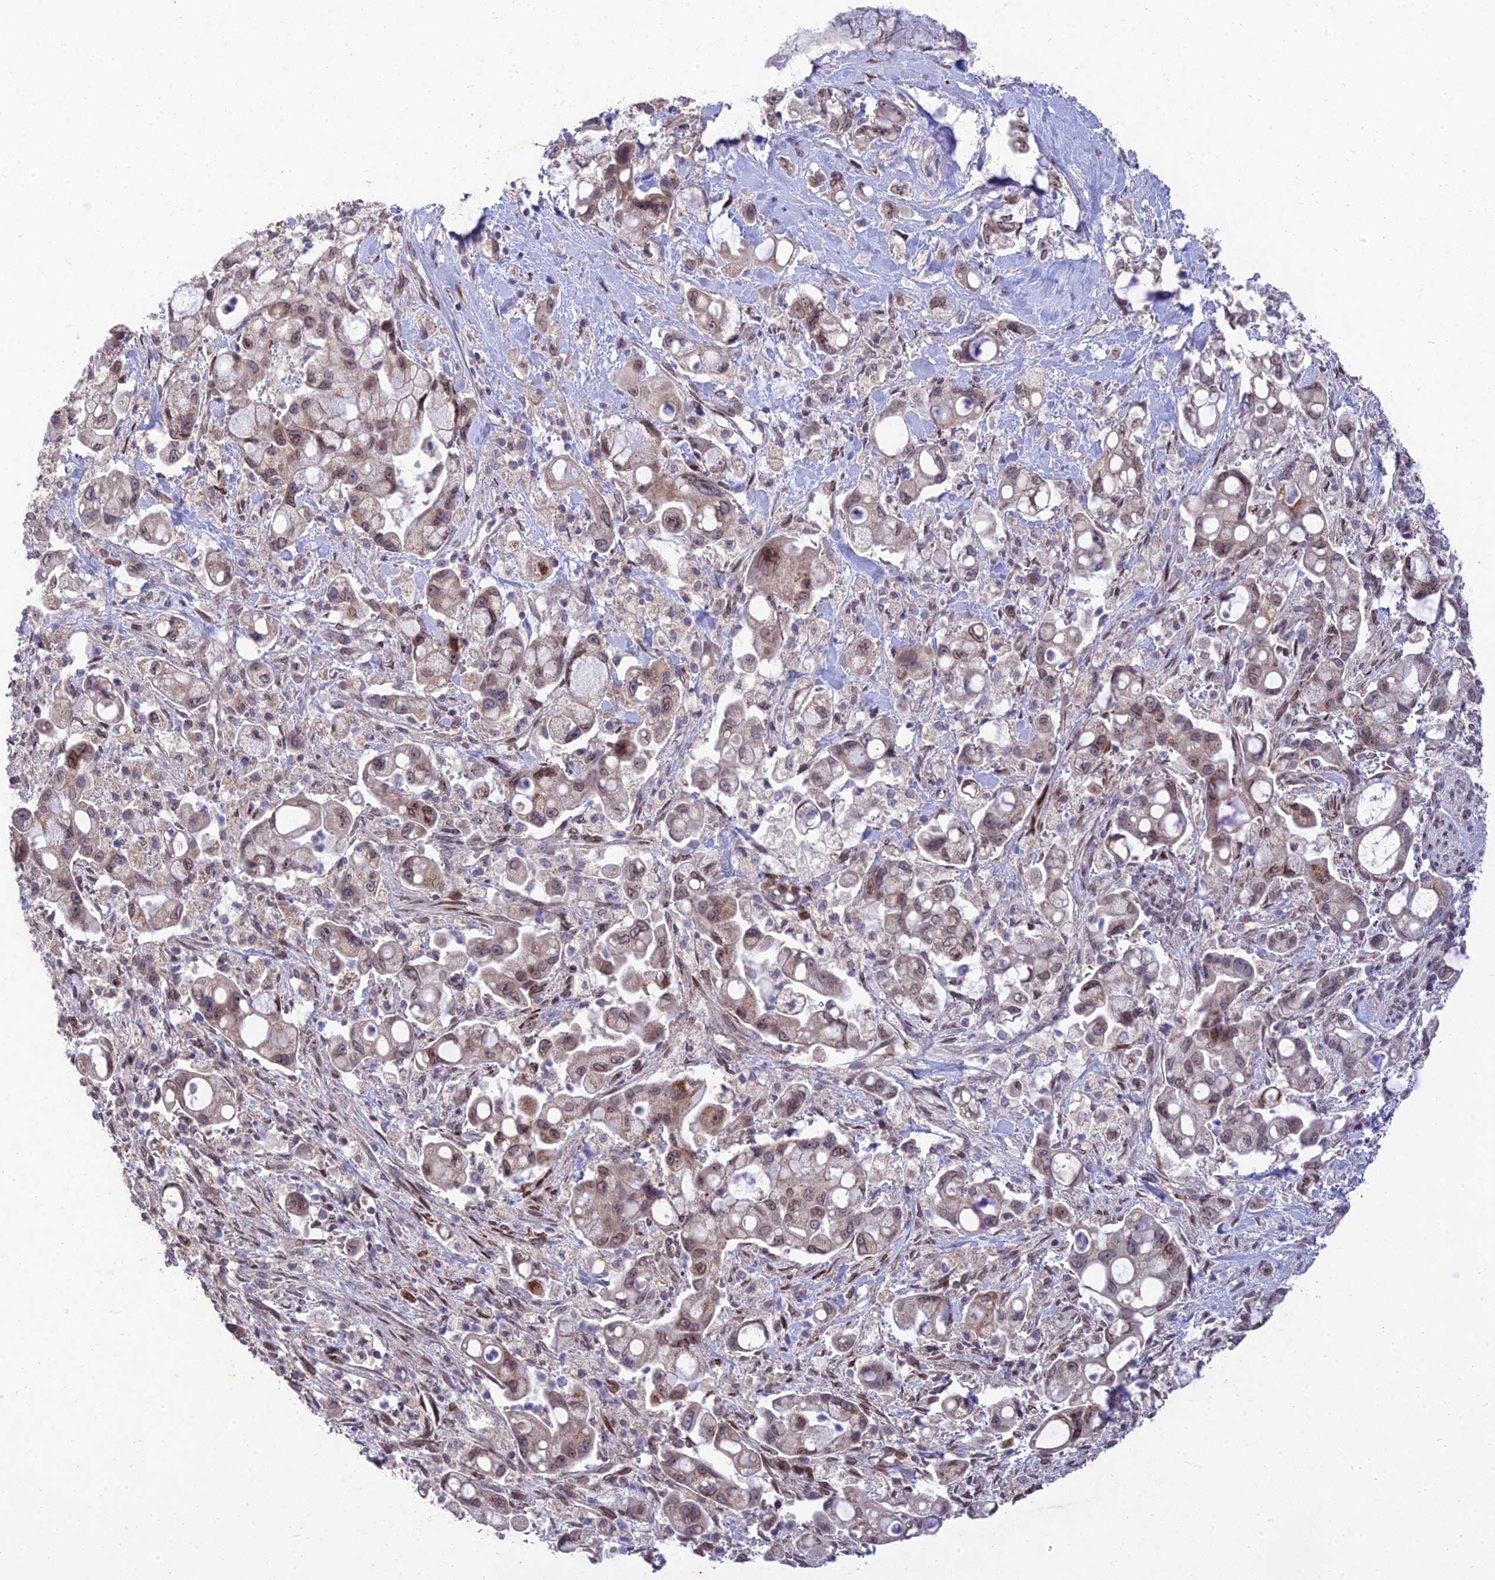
{"staining": {"intensity": "weak", "quantity": "25%-75%", "location": "cytoplasmic/membranous,nuclear"}, "tissue": "pancreatic cancer", "cell_type": "Tumor cells", "image_type": "cancer", "snomed": [{"axis": "morphology", "description": "Adenocarcinoma, NOS"}, {"axis": "topography", "description": "Pancreas"}], "caption": "This is a histology image of IHC staining of pancreatic cancer (adenocarcinoma), which shows weak positivity in the cytoplasmic/membranous and nuclear of tumor cells.", "gene": "MGAT2", "patient": {"sex": "male", "age": 68}}